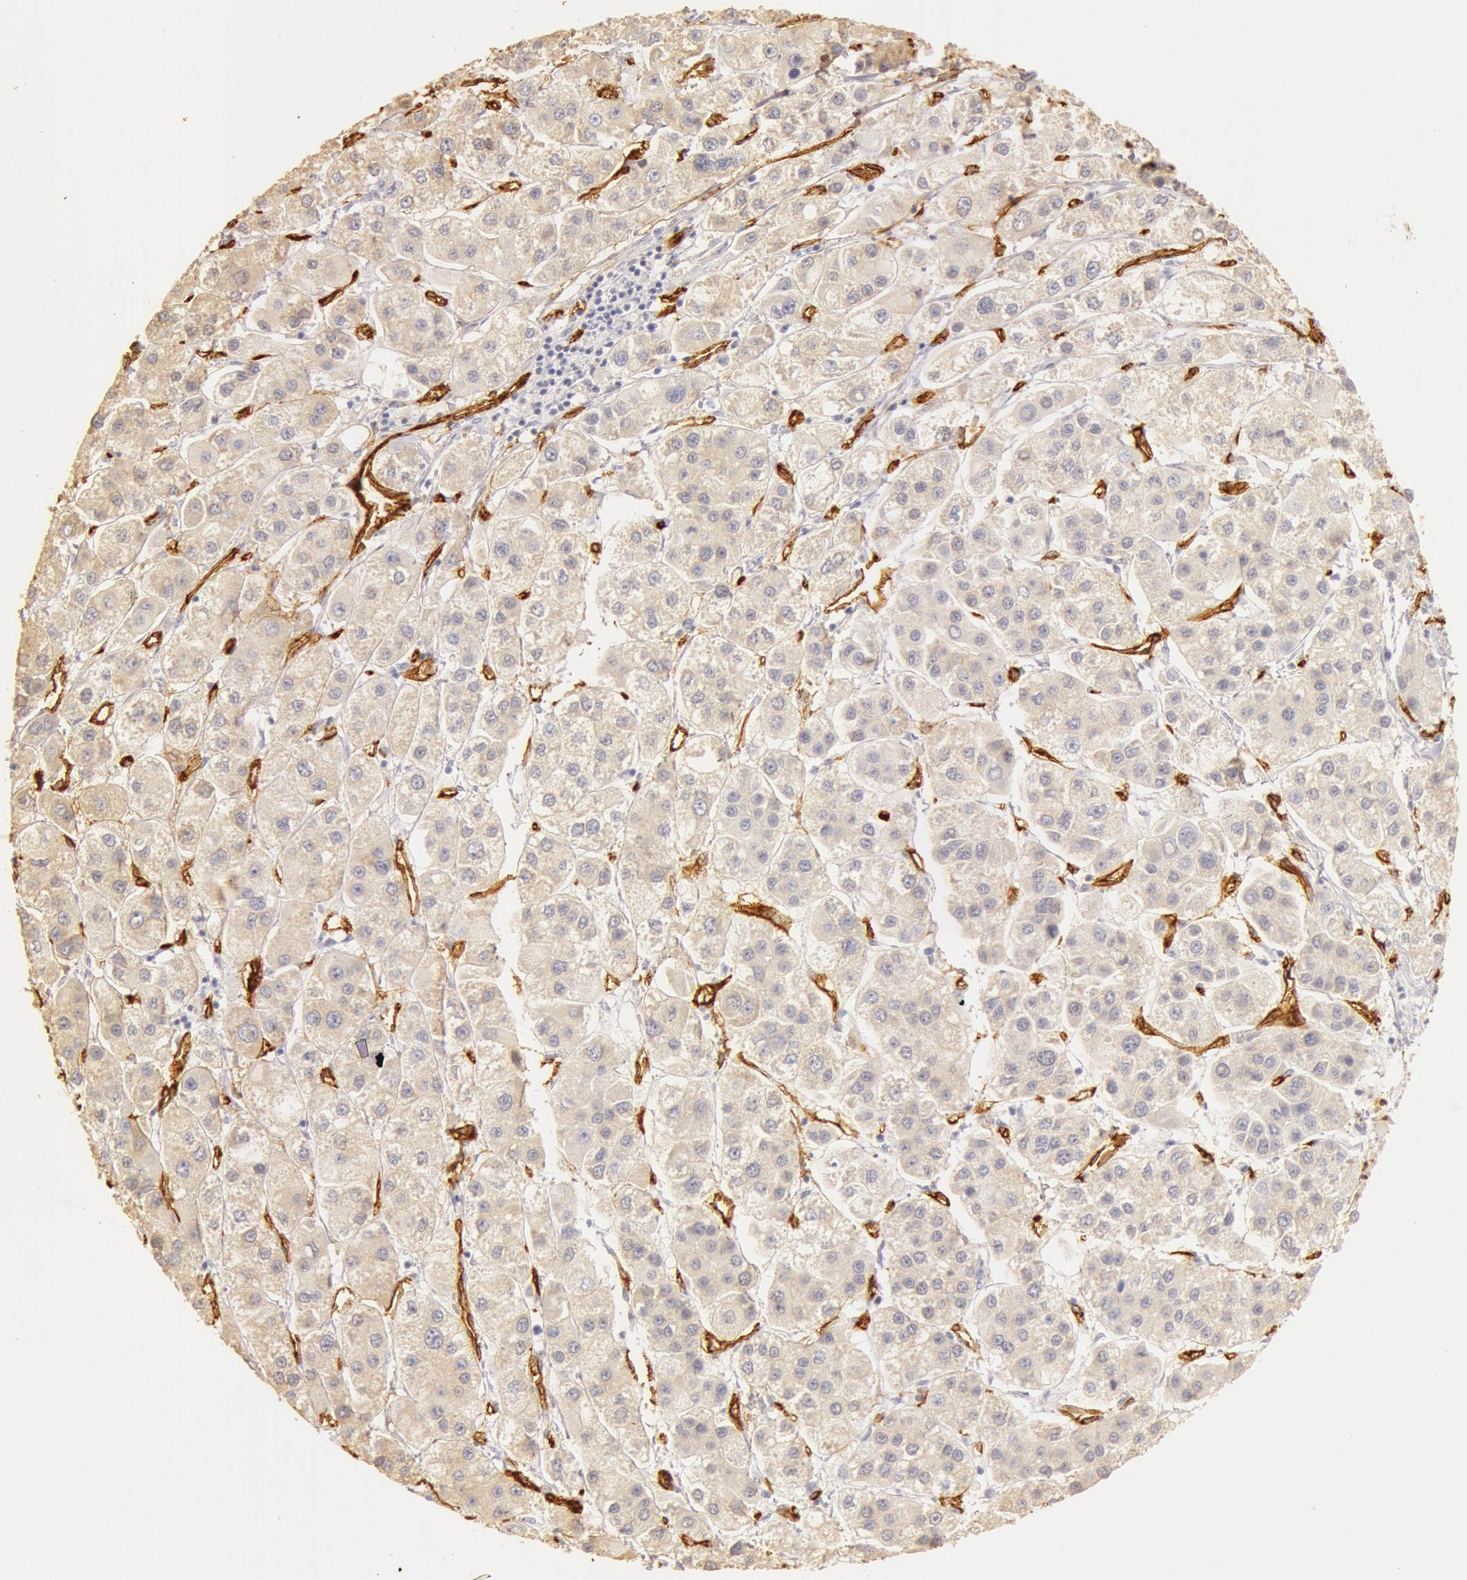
{"staining": {"intensity": "weak", "quantity": ">75%", "location": "cytoplasmic/membranous"}, "tissue": "liver cancer", "cell_type": "Tumor cells", "image_type": "cancer", "snomed": [{"axis": "morphology", "description": "Carcinoma, Hepatocellular, NOS"}, {"axis": "topography", "description": "Liver"}], "caption": "Immunohistochemistry staining of liver cancer (hepatocellular carcinoma), which demonstrates low levels of weak cytoplasmic/membranous expression in approximately >75% of tumor cells indicating weak cytoplasmic/membranous protein expression. The staining was performed using DAB (brown) for protein detection and nuclei were counterstained in hematoxylin (blue).", "gene": "AQP1", "patient": {"sex": "female", "age": 85}}